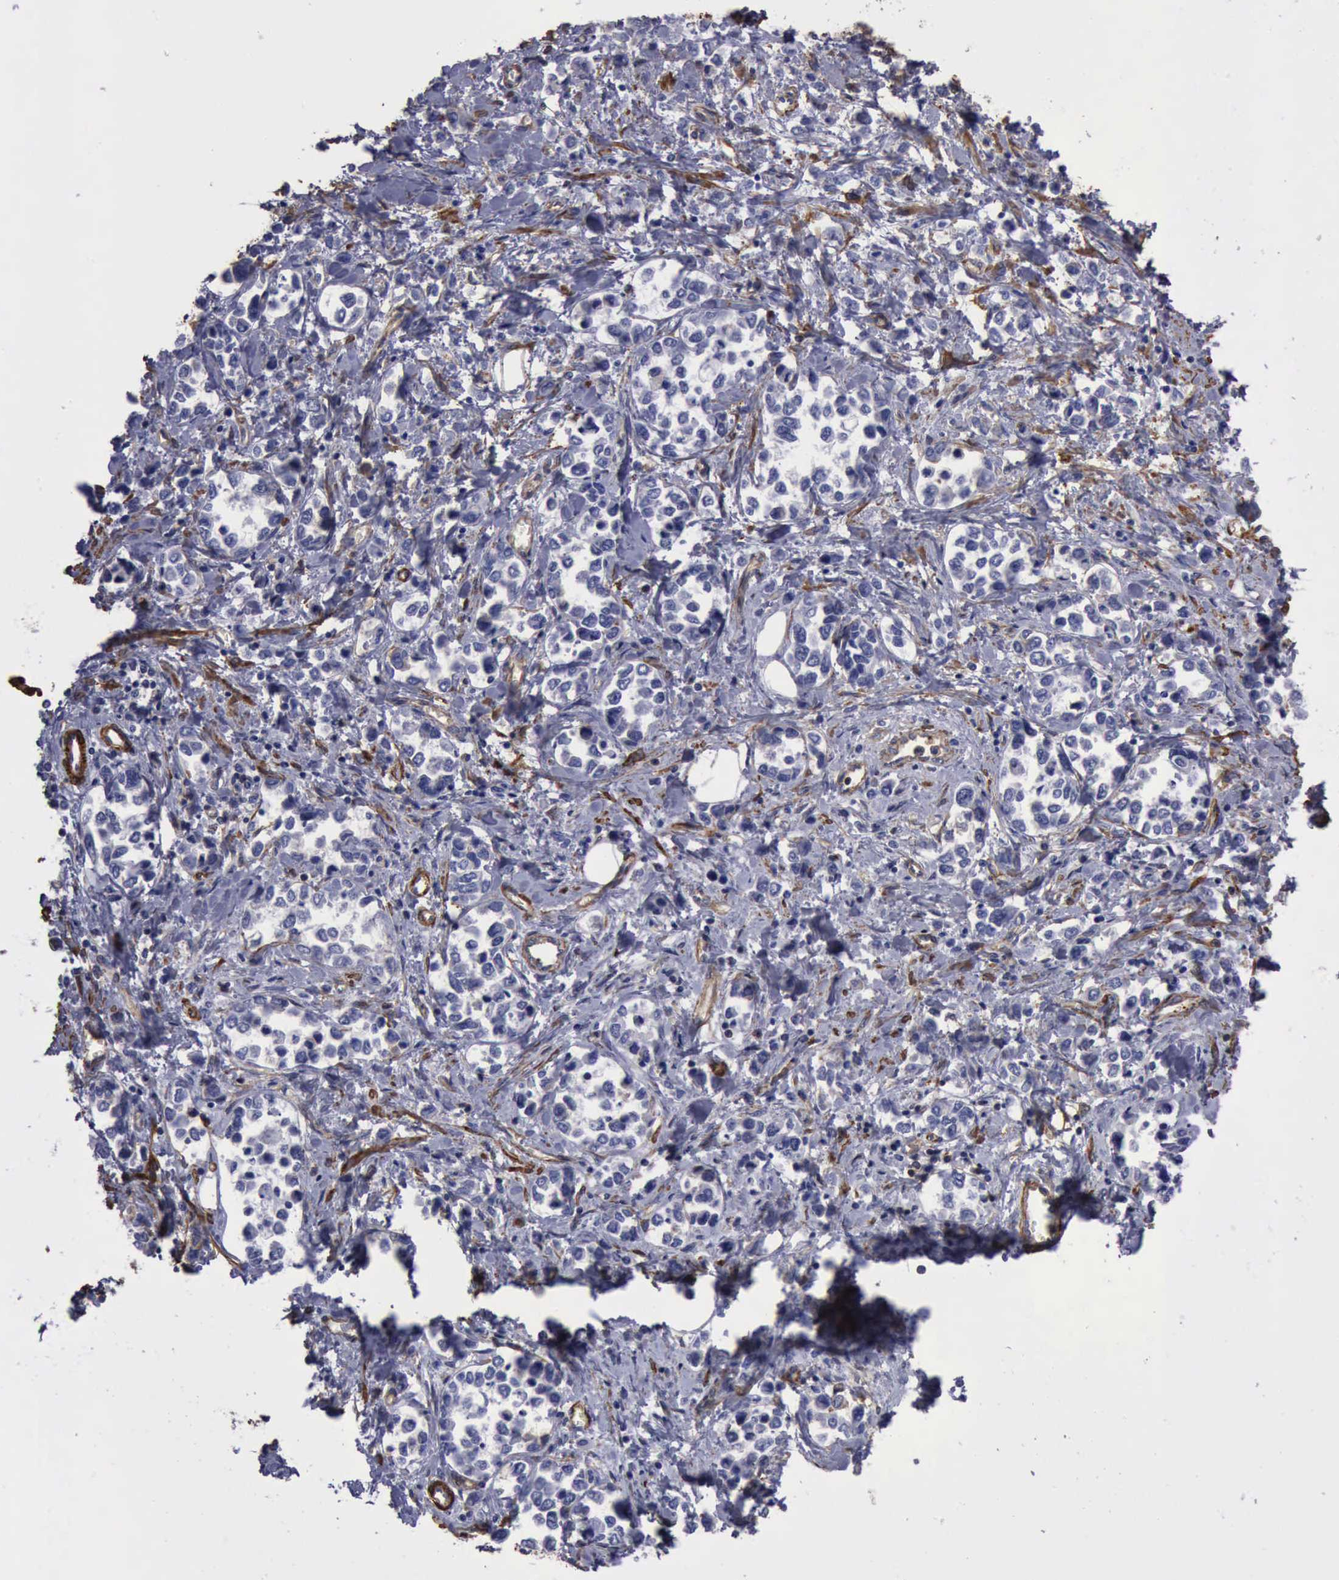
{"staining": {"intensity": "negative", "quantity": "none", "location": "none"}, "tissue": "stomach cancer", "cell_type": "Tumor cells", "image_type": "cancer", "snomed": [{"axis": "morphology", "description": "Adenocarcinoma, NOS"}, {"axis": "topography", "description": "Stomach, upper"}], "caption": "This micrograph is of adenocarcinoma (stomach) stained with IHC to label a protein in brown with the nuclei are counter-stained blue. There is no positivity in tumor cells. (Stains: DAB (3,3'-diaminobenzidine) immunohistochemistry with hematoxylin counter stain, Microscopy: brightfield microscopy at high magnification).", "gene": "FLNA", "patient": {"sex": "male", "age": 76}}